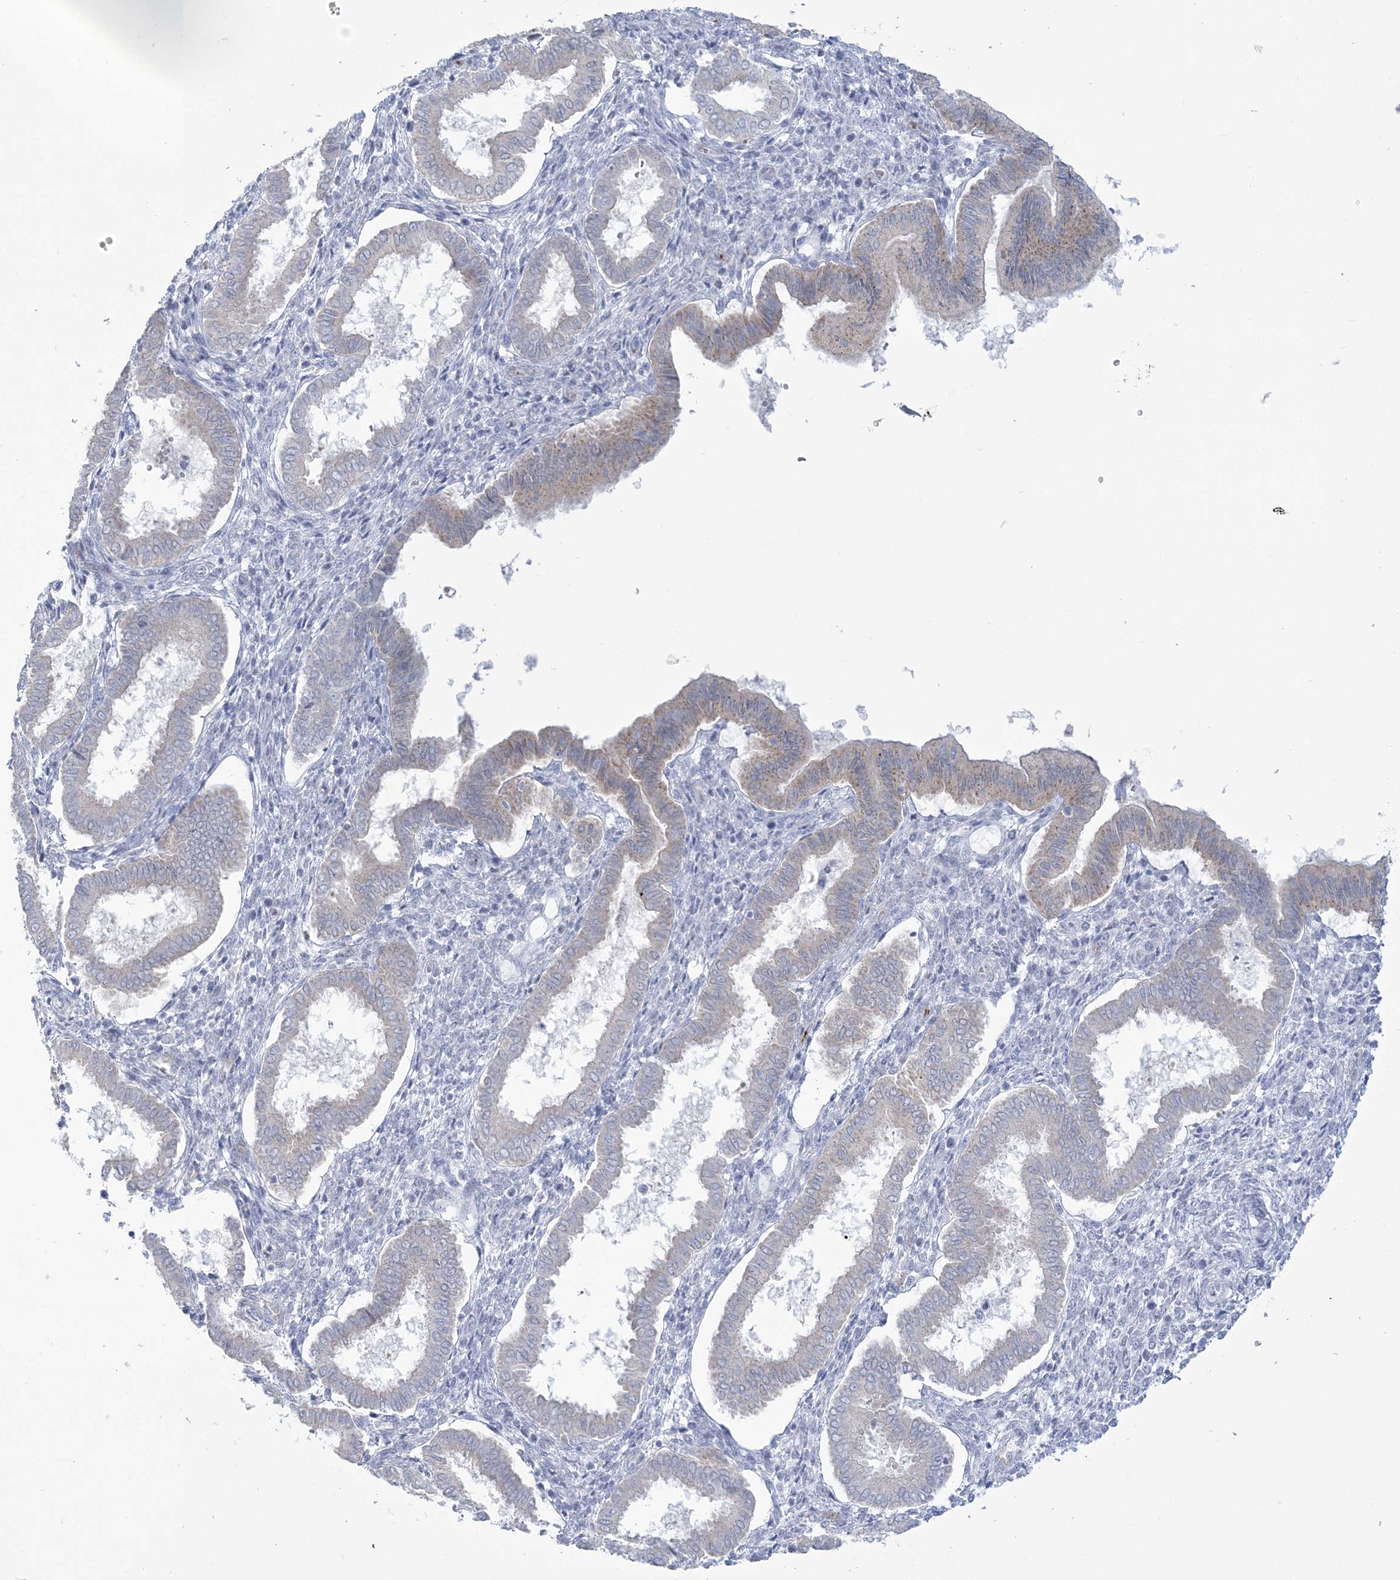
{"staining": {"intensity": "negative", "quantity": "none", "location": "none"}, "tissue": "endometrium", "cell_type": "Cells in endometrial stroma", "image_type": "normal", "snomed": [{"axis": "morphology", "description": "Normal tissue, NOS"}, {"axis": "topography", "description": "Endometrium"}], "caption": "Normal endometrium was stained to show a protein in brown. There is no significant positivity in cells in endometrial stroma. (DAB (3,3'-diaminobenzidine) IHC with hematoxylin counter stain).", "gene": "ENSG00000288637", "patient": {"sex": "female", "age": 24}}